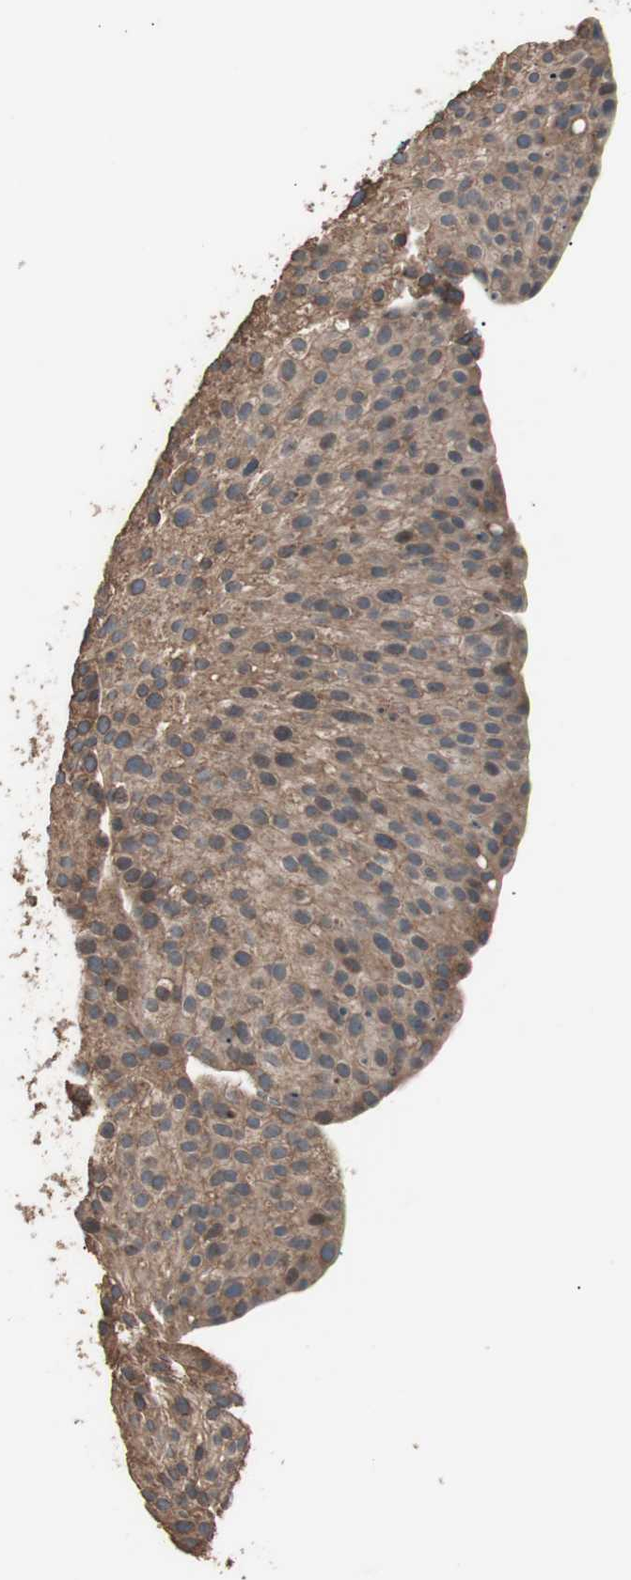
{"staining": {"intensity": "moderate", "quantity": ">75%", "location": "cytoplasmic/membranous"}, "tissue": "urothelial cancer", "cell_type": "Tumor cells", "image_type": "cancer", "snomed": [{"axis": "morphology", "description": "Urothelial carcinoma, Low grade"}, {"axis": "topography", "description": "Smooth muscle"}, {"axis": "topography", "description": "Urinary bladder"}], "caption": "Urothelial cancer stained with IHC displays moderate cytoplasmic/membranous positivity in approximately >75% of tumor cells.", "gene": "LZTS1", "patient": {"sex": "male", "age": 60}}